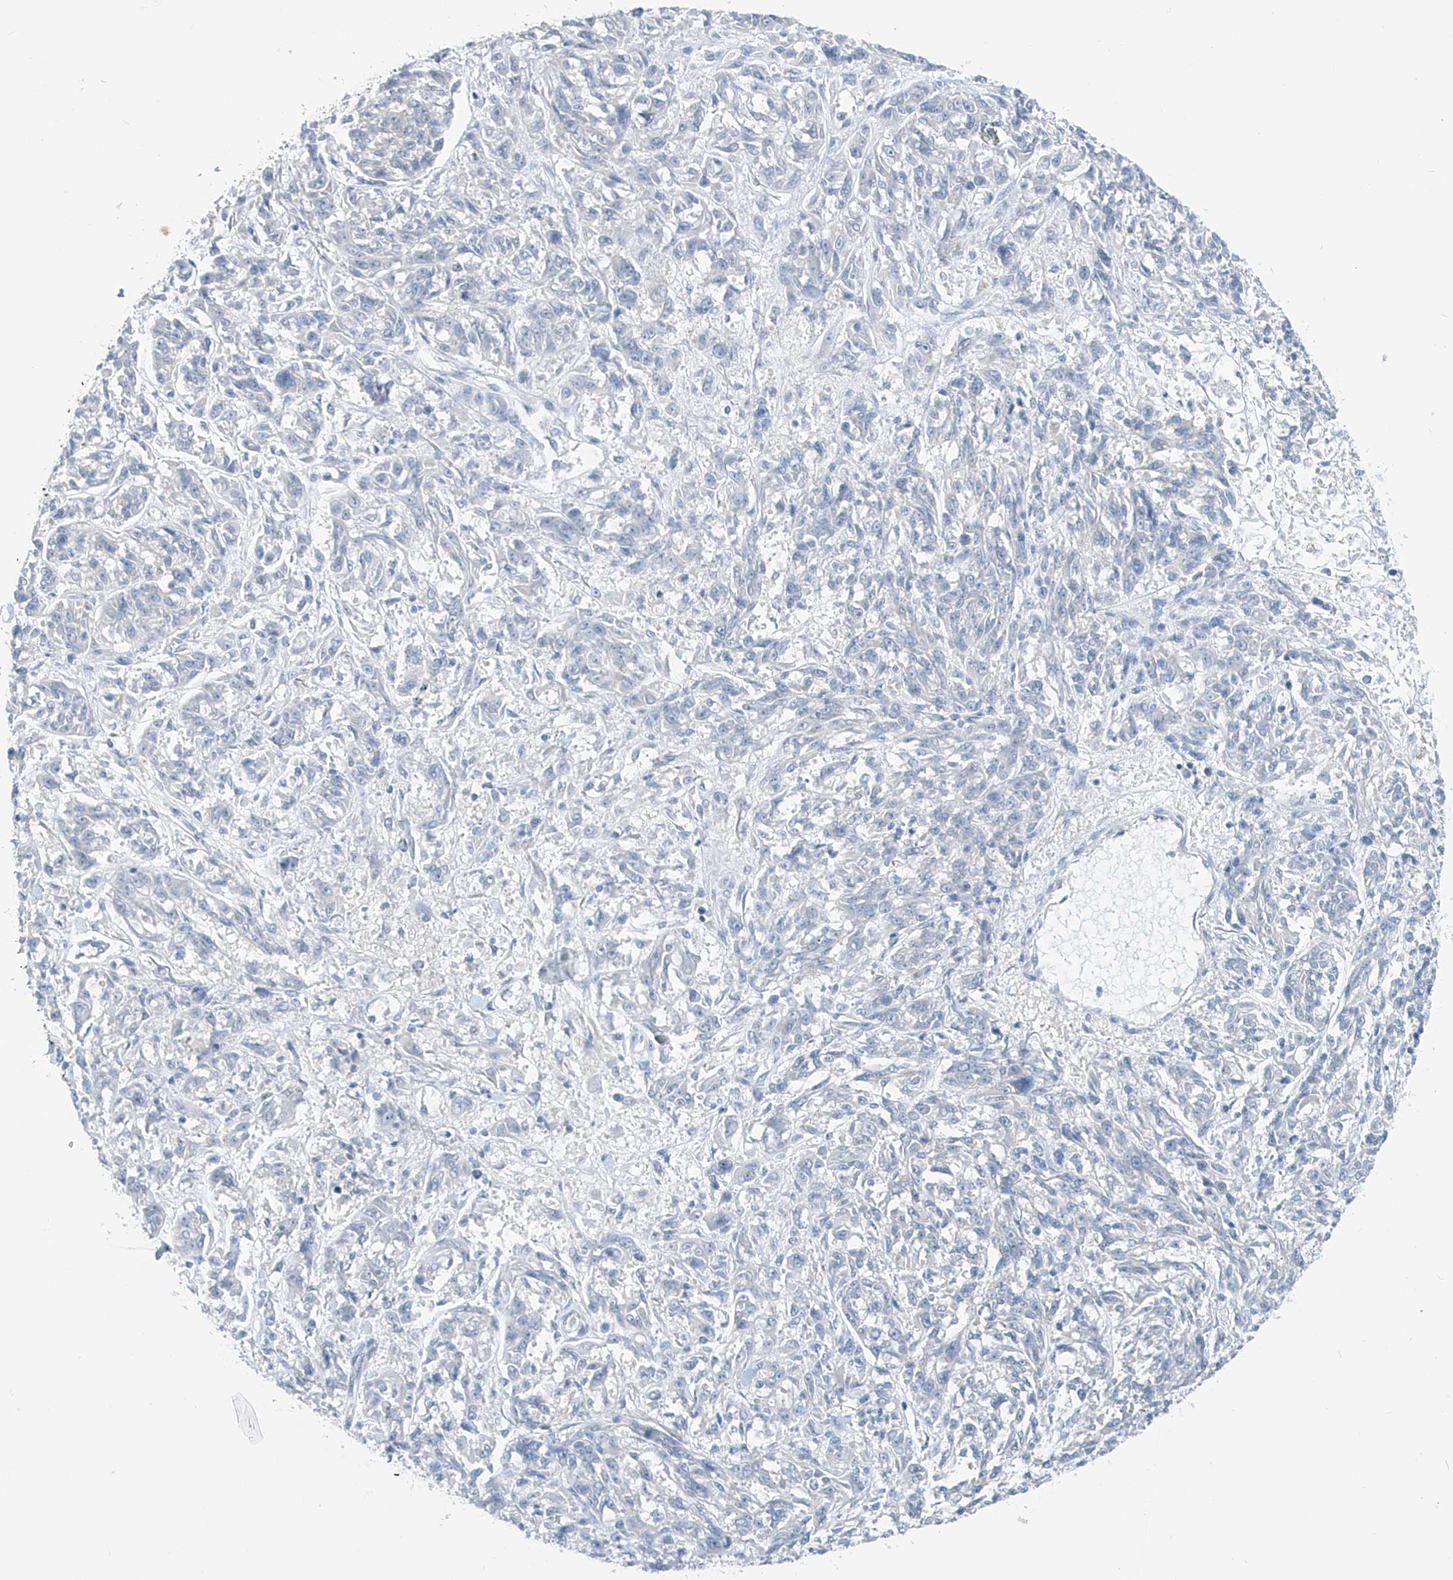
{"staining": {"intensity": "negative", "quantity": "none", "location": "none"}, "tissue": "melanoma", "cell_type": "Tumor cells", "image_type": "cancer", "snomed": [{"axis": "morphology", "description": "Malignant melanoma, NOS"}, {"axis": "topography", "description": "Skin"}], "caption": "Immunohistochemistry of melanoma reveals no staining in tumor cells.", "gene": "APLF", "patient": {"sex": "male", "age": 53}}